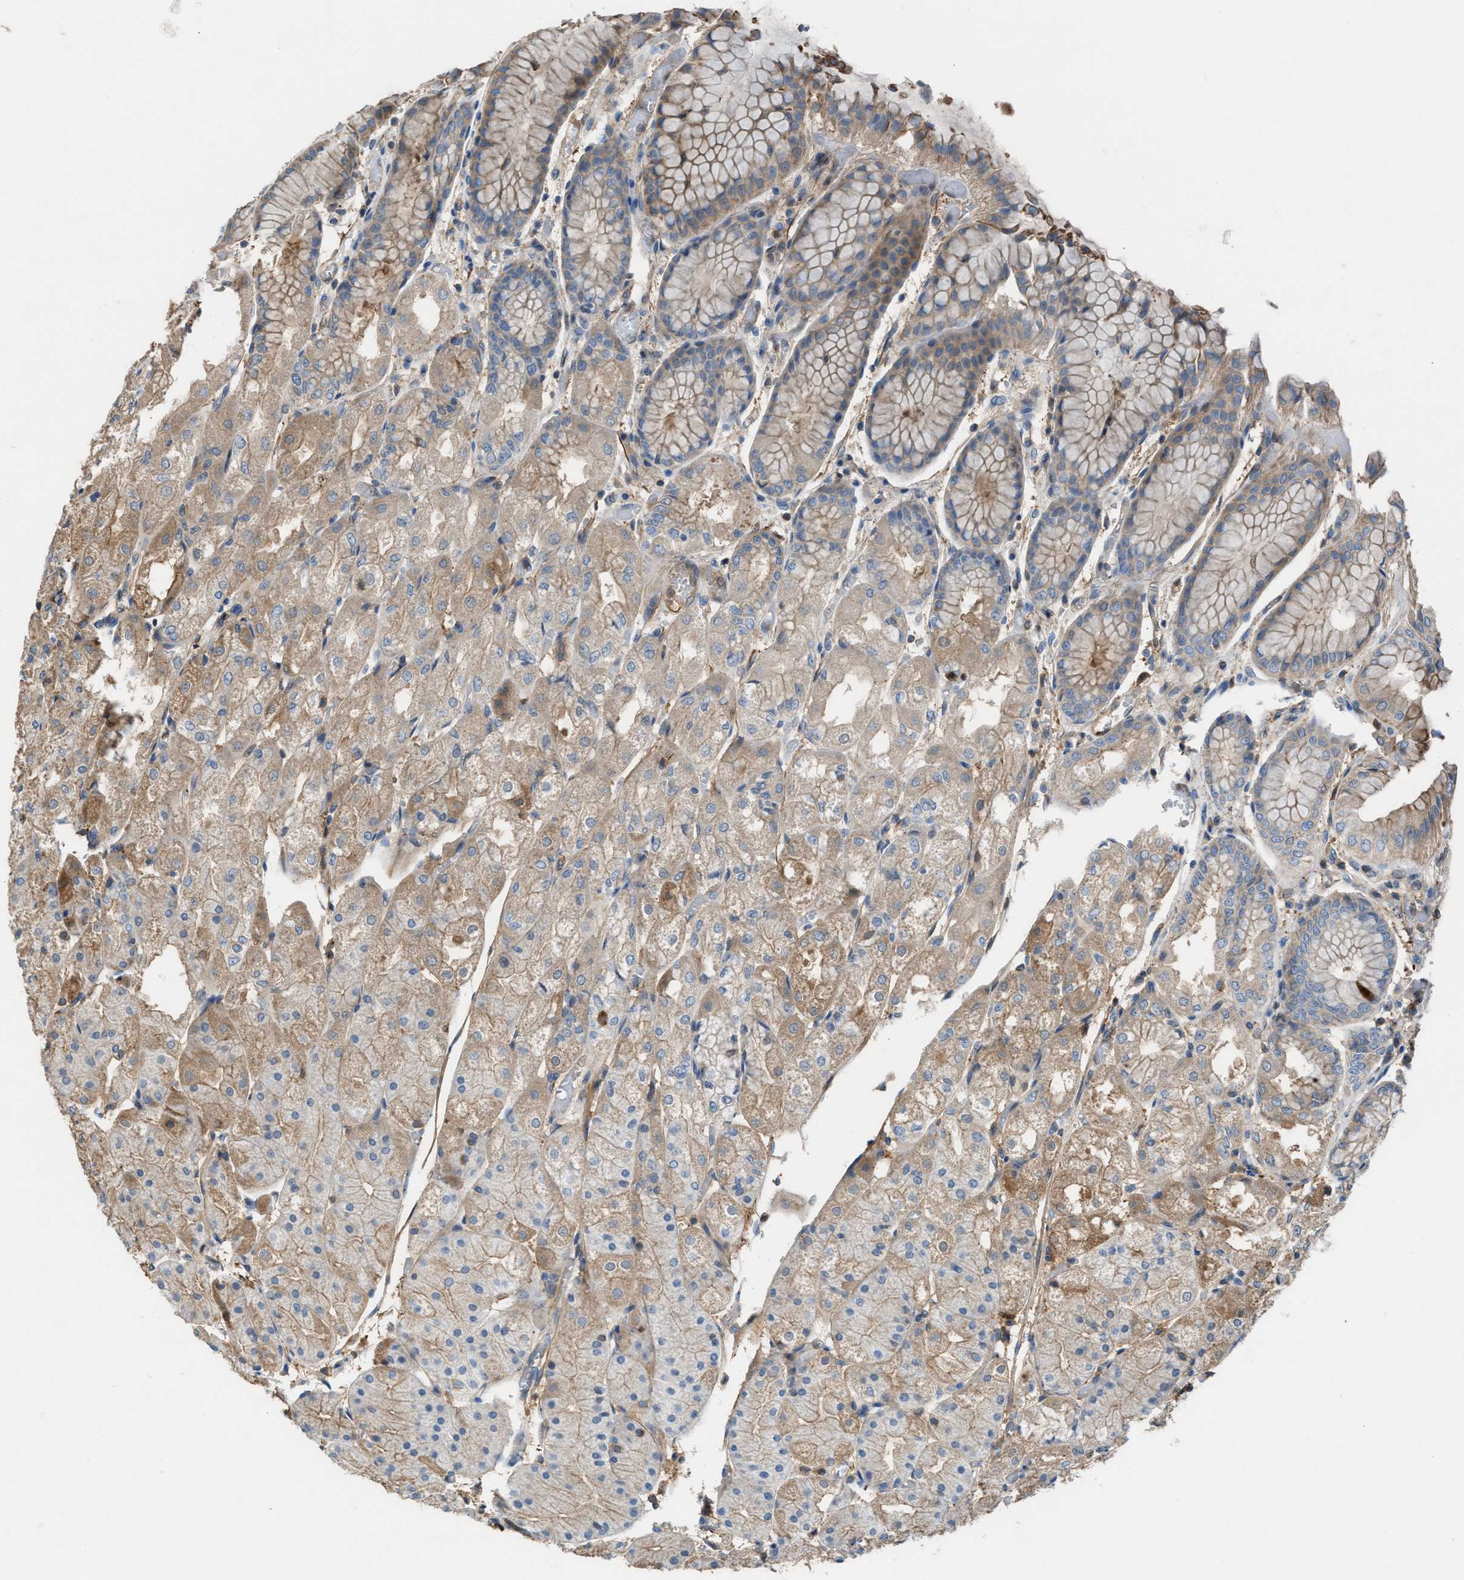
{"staining": {"intensity": "weak", "quantity": ">75%", "location": "cytoplasmic/membranous"}, "tissue": "stomach", "cell_type": "Glandular cells", "image_type": "normal", "snomed": [{"axis": "morphology", "description": "Normal tissue, NOS"}, {"axis": "topography", "description": "Stomach, upper"}], "caption": "Immunohistochemistry (IHC) micrograph of benign human stomach stained for a protein (brown), which displays low levels of weak cytoplasmic/membranous positivity in about >75% of glandular cells.", "gene": "TPK1", "patient": {"sex": "male", "age": 72}}